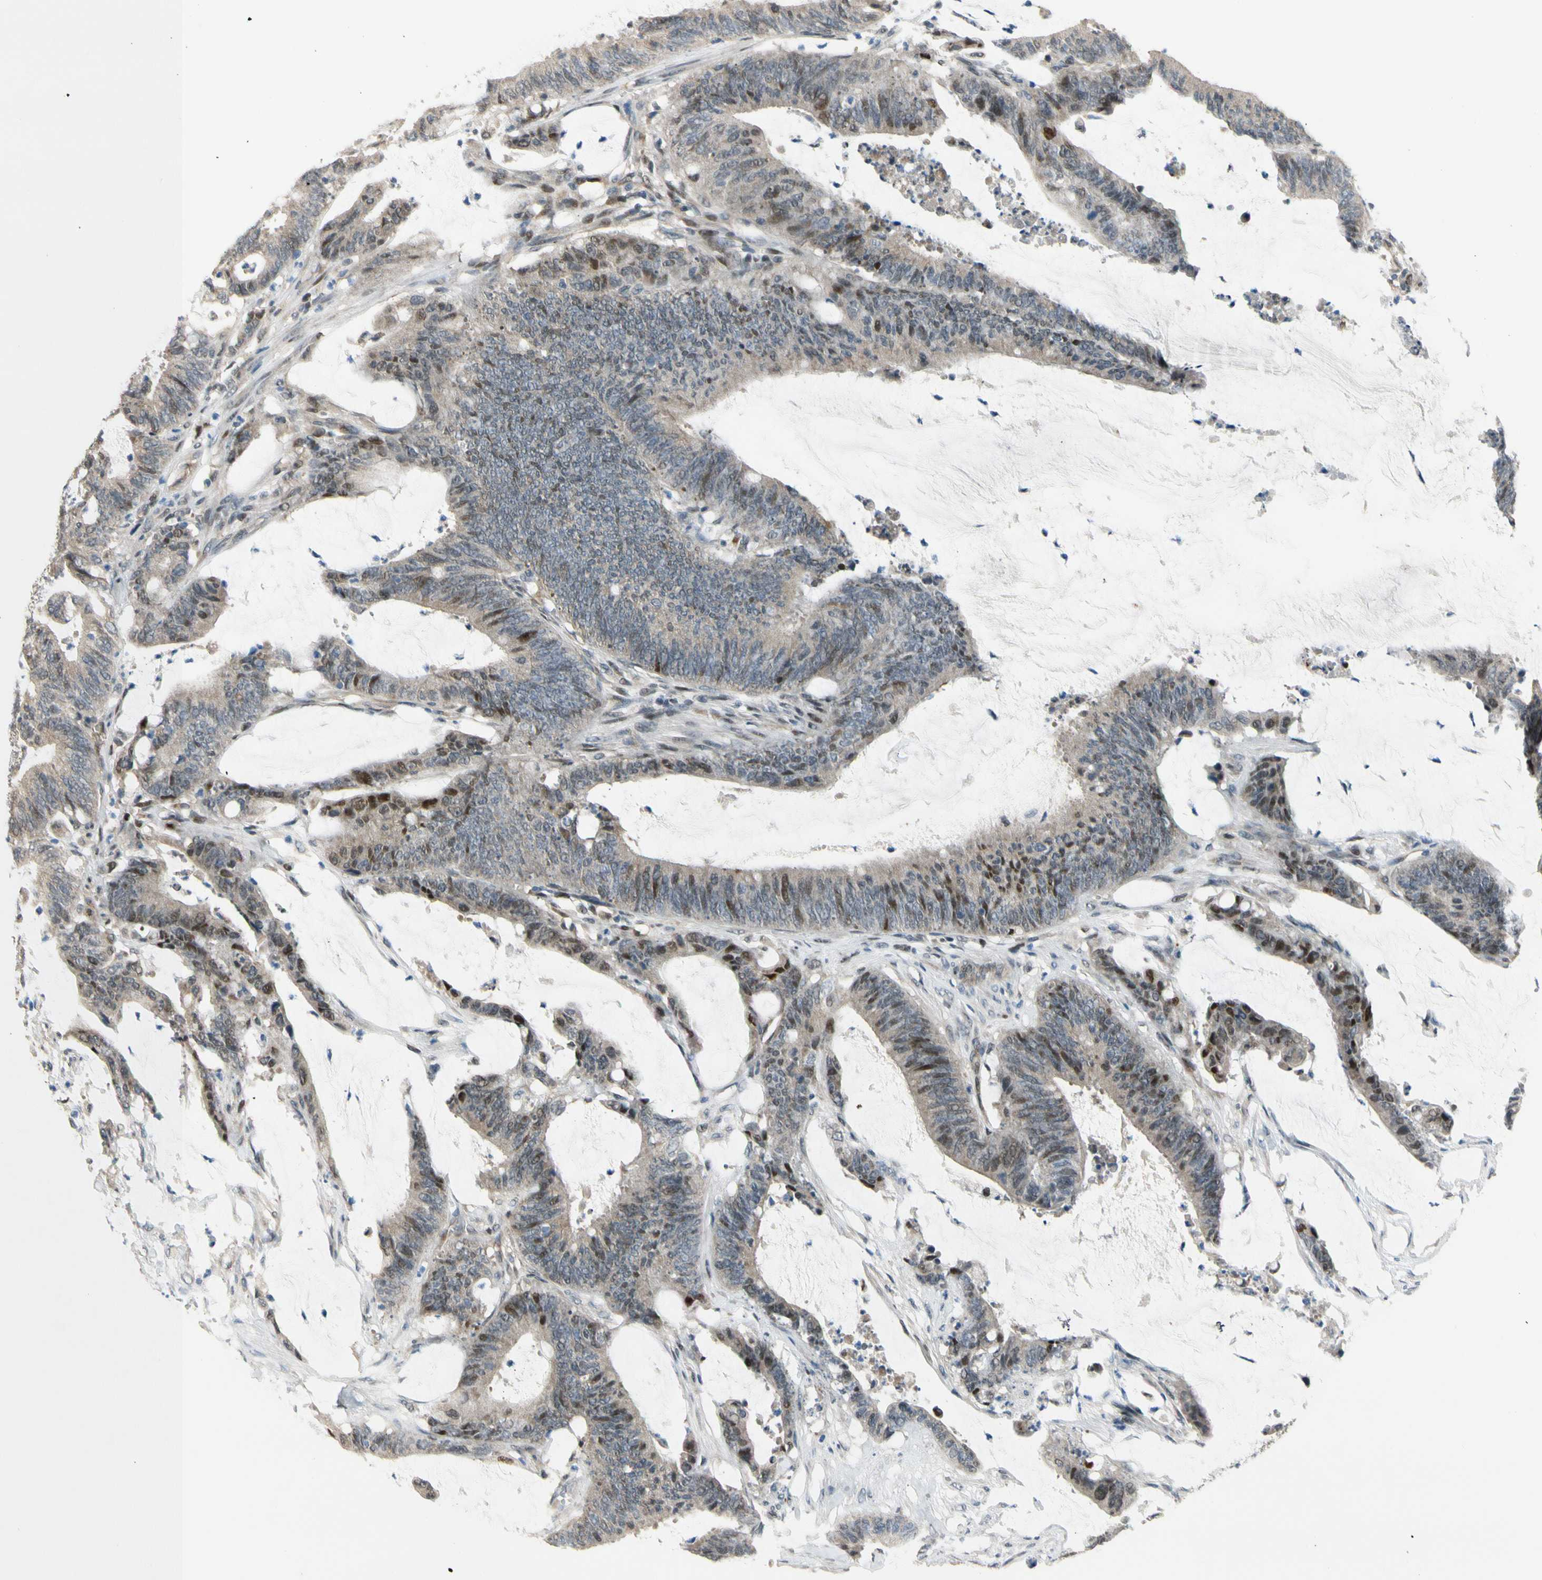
{"staining": {"intensity": "moderate", "quantity": "25%-75%", "location": "nuclear"}, "tissue": "colorectal cancer", "cell_type": "Tumor cells", "image_type": "cancer", "snomed": [{"axis": "morphology", "description": "Adenocarcinoma, NOS"}, {"axis": "topography", "description": "Rectum"}], "caption": "Human colorectal adenocarcinoma stained for a protein (brown) shows moderate nuclear positive staining in approximately 25%-75% of tumor cells.", "gene": "ZNF184", "patient": {"sex": "female", "age": 66}}